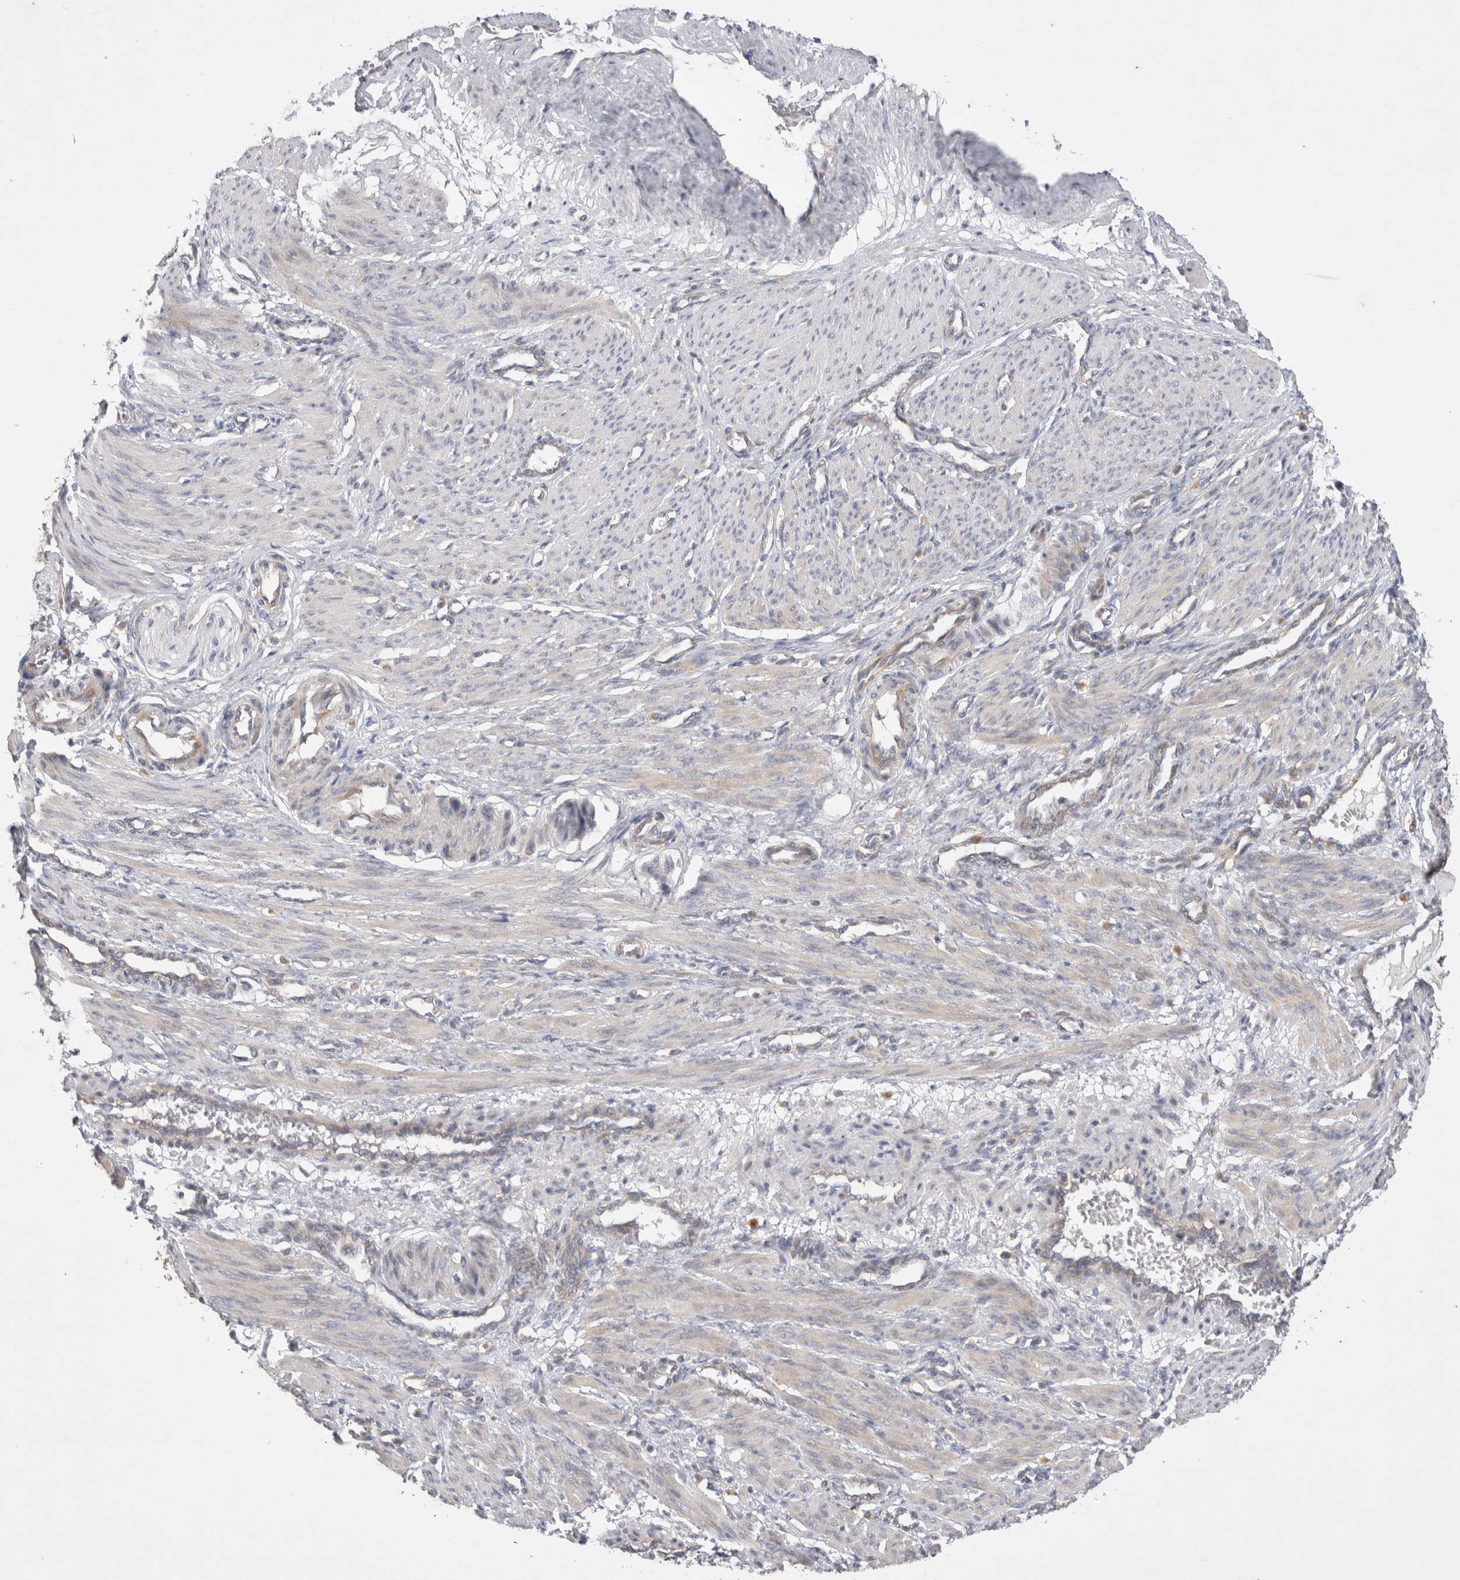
{"staining": {"intensity": "negative", "quantity": "none", "location": "none"}, "tissue": "smooth muscle", "cell_type": "Smooth muscle cells", "image_type": "normal", "snomed": [{"axis": "morphology", "description": "Normal tissue, NOS"}, {"axis": "topography", "description": "Endometrium"}], "caption": "DAB immunohistochemical staining of unremarkable human smooth muscle shows no significant positivity in smooth muscle cells. (DAB immunohistochemistry (IHC) visualized using brightfield microscopy, high magnification).", "gene": "TBC1D16", "patient": {"sex": "female", "age": 33}}